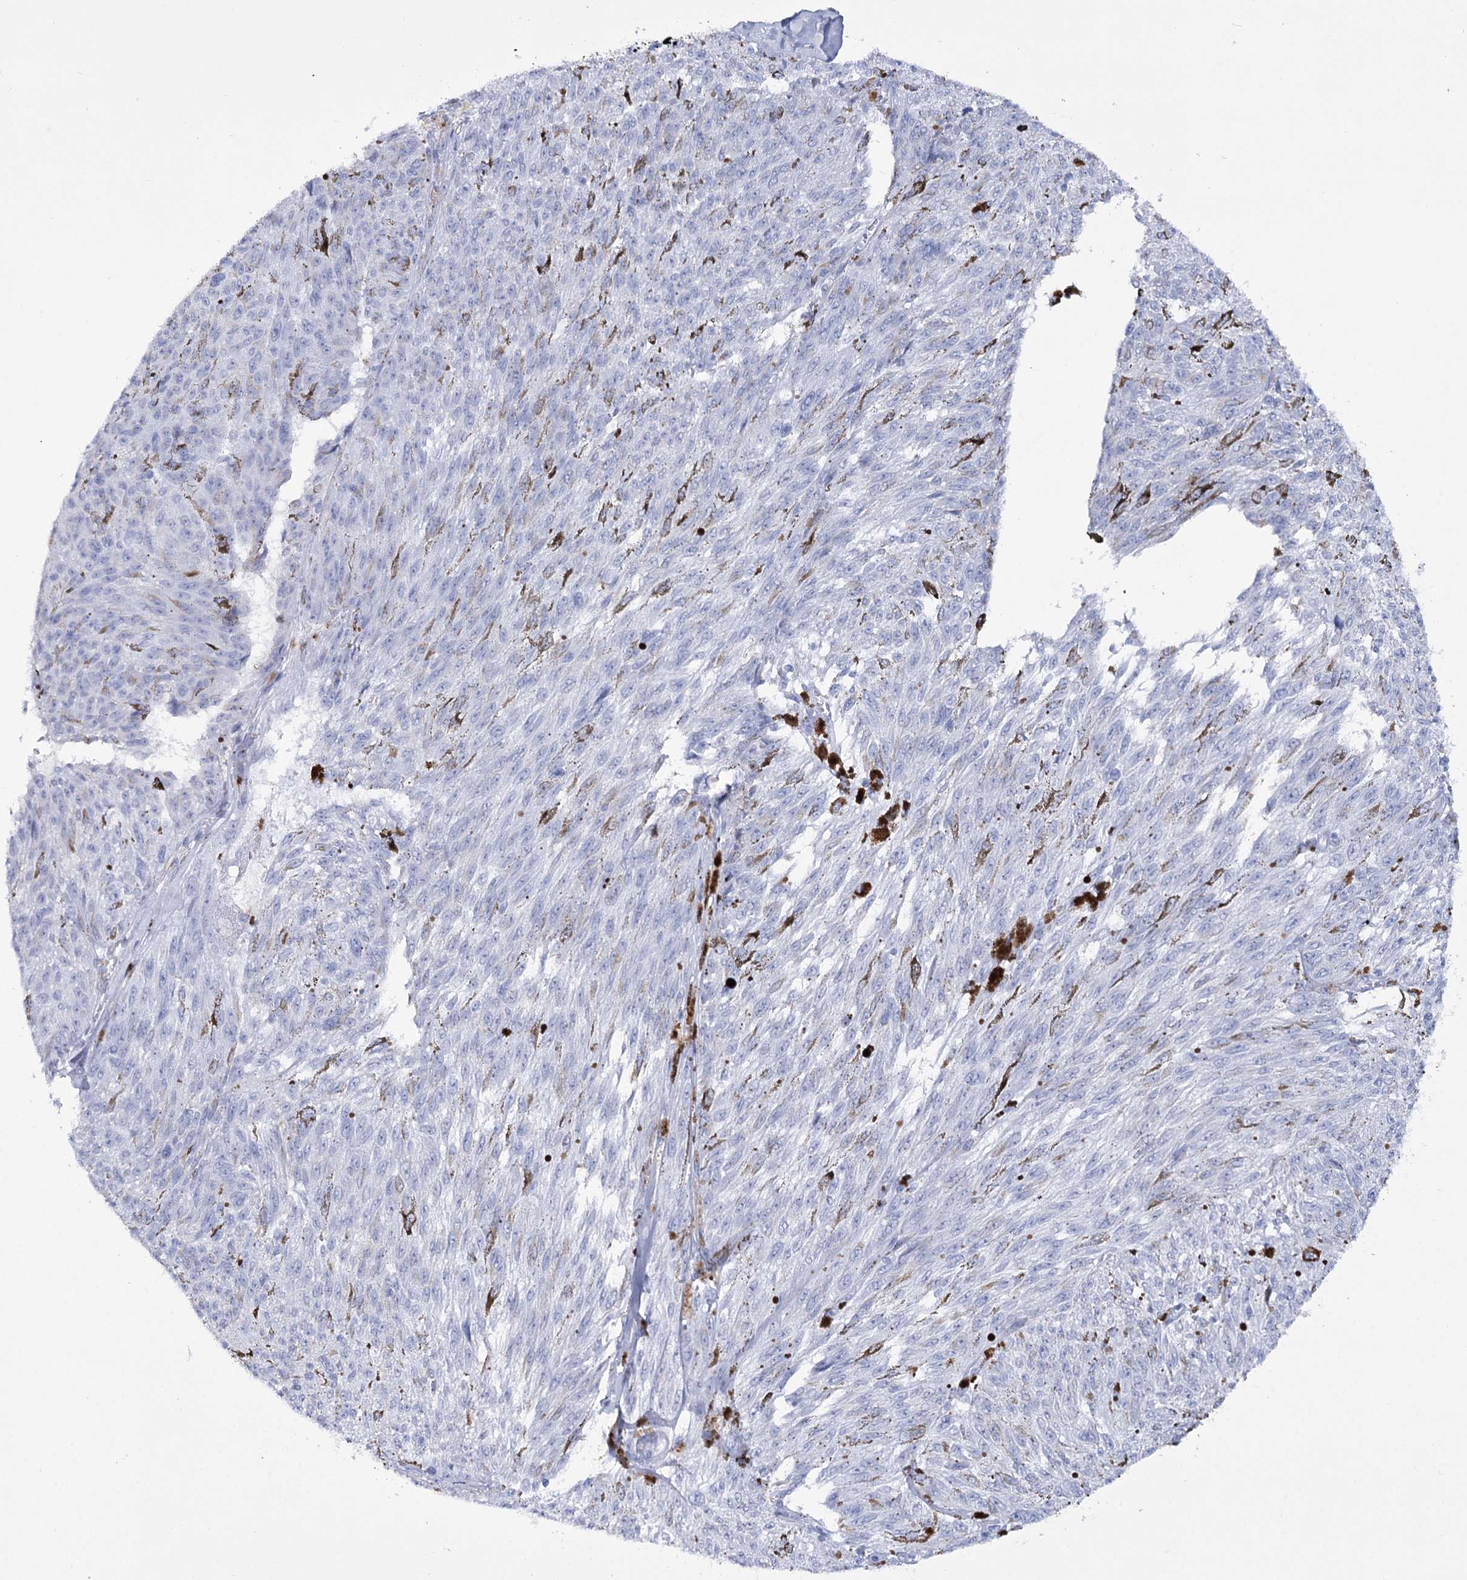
{"staining": {"intensity": "negative", "quantity": "none", "location": "none"}, "tissue": "melanoma", "cell_type": "Tumor cells", "image_type": "cancer", "snomed": [{"axis": "morphology", "description": "Malignant melanoma, NOS"}, {"axis": "topography", "description": "Skin"}], "caption": "High magnification brightfield microscopy of melanoma stained with DAB (brown) and counterstained with hematoxylin (blue): tumor cells show no significant expression.", "gene": "RNF186", "patient": {"sex": "female", "age": 72}}